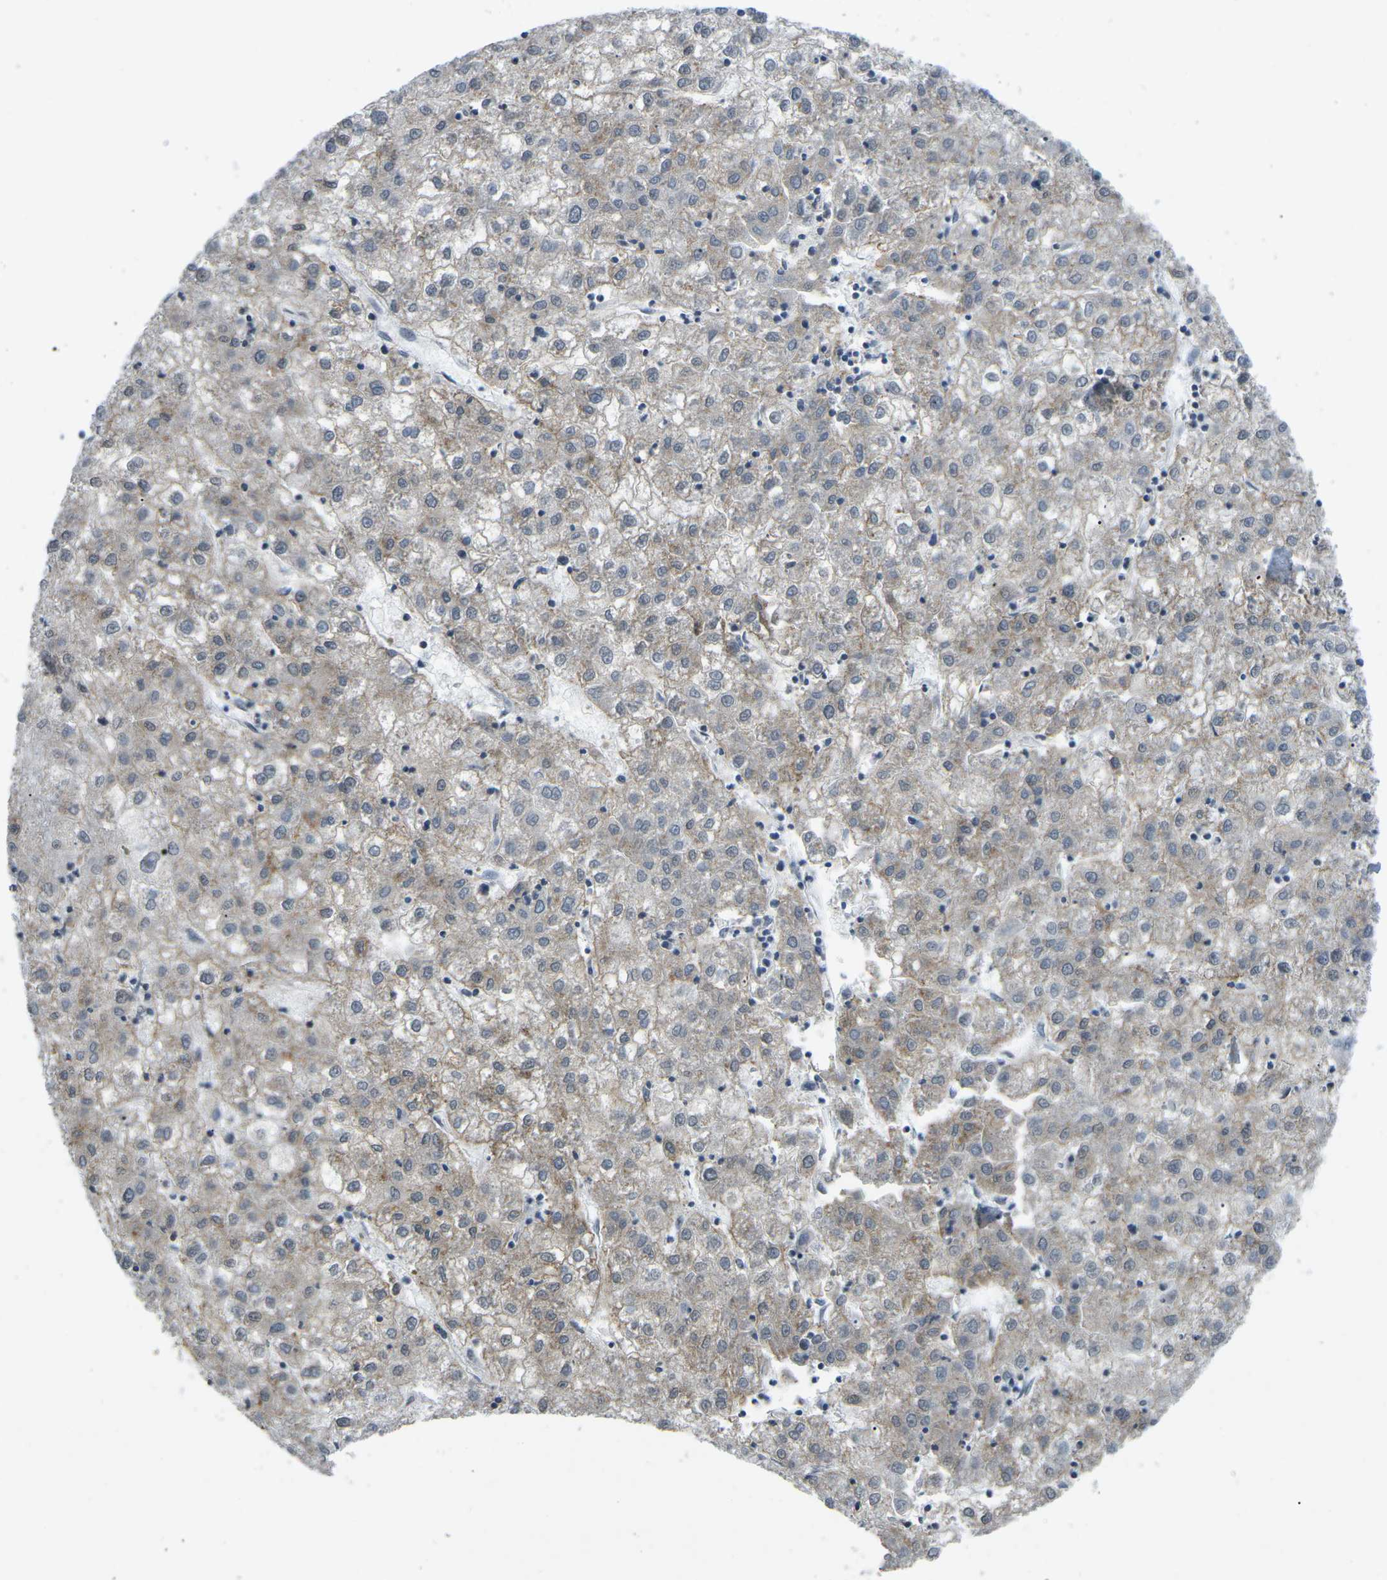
{"staining": {"intensity": "weak", "quantity": ">75%", "location": "cytoplasmic/membranous"}, "tissue": "liver cancer", "cell_type": "Tumor cells", "image_type": "cancer", "snomed": [{"axis": "morphology", "description": "Carcinoma, Hepatocellular, NOS"}, {"axis": "topography", "description": "Liver"}], "caption": "Immunohistochemical staining of liver cancer (hepatocellular carcinoma) displays weak cytoplasmic/membranous protein staining in approximately >75% of tumor cells. The staining was performed using DAB to visualize the protein expression in brown, while the nuclei were stained in blue with hematoxylin (Magnification: 20x).", "gene": "TFR2", "patient": {"sex": "male", "age": 72}}